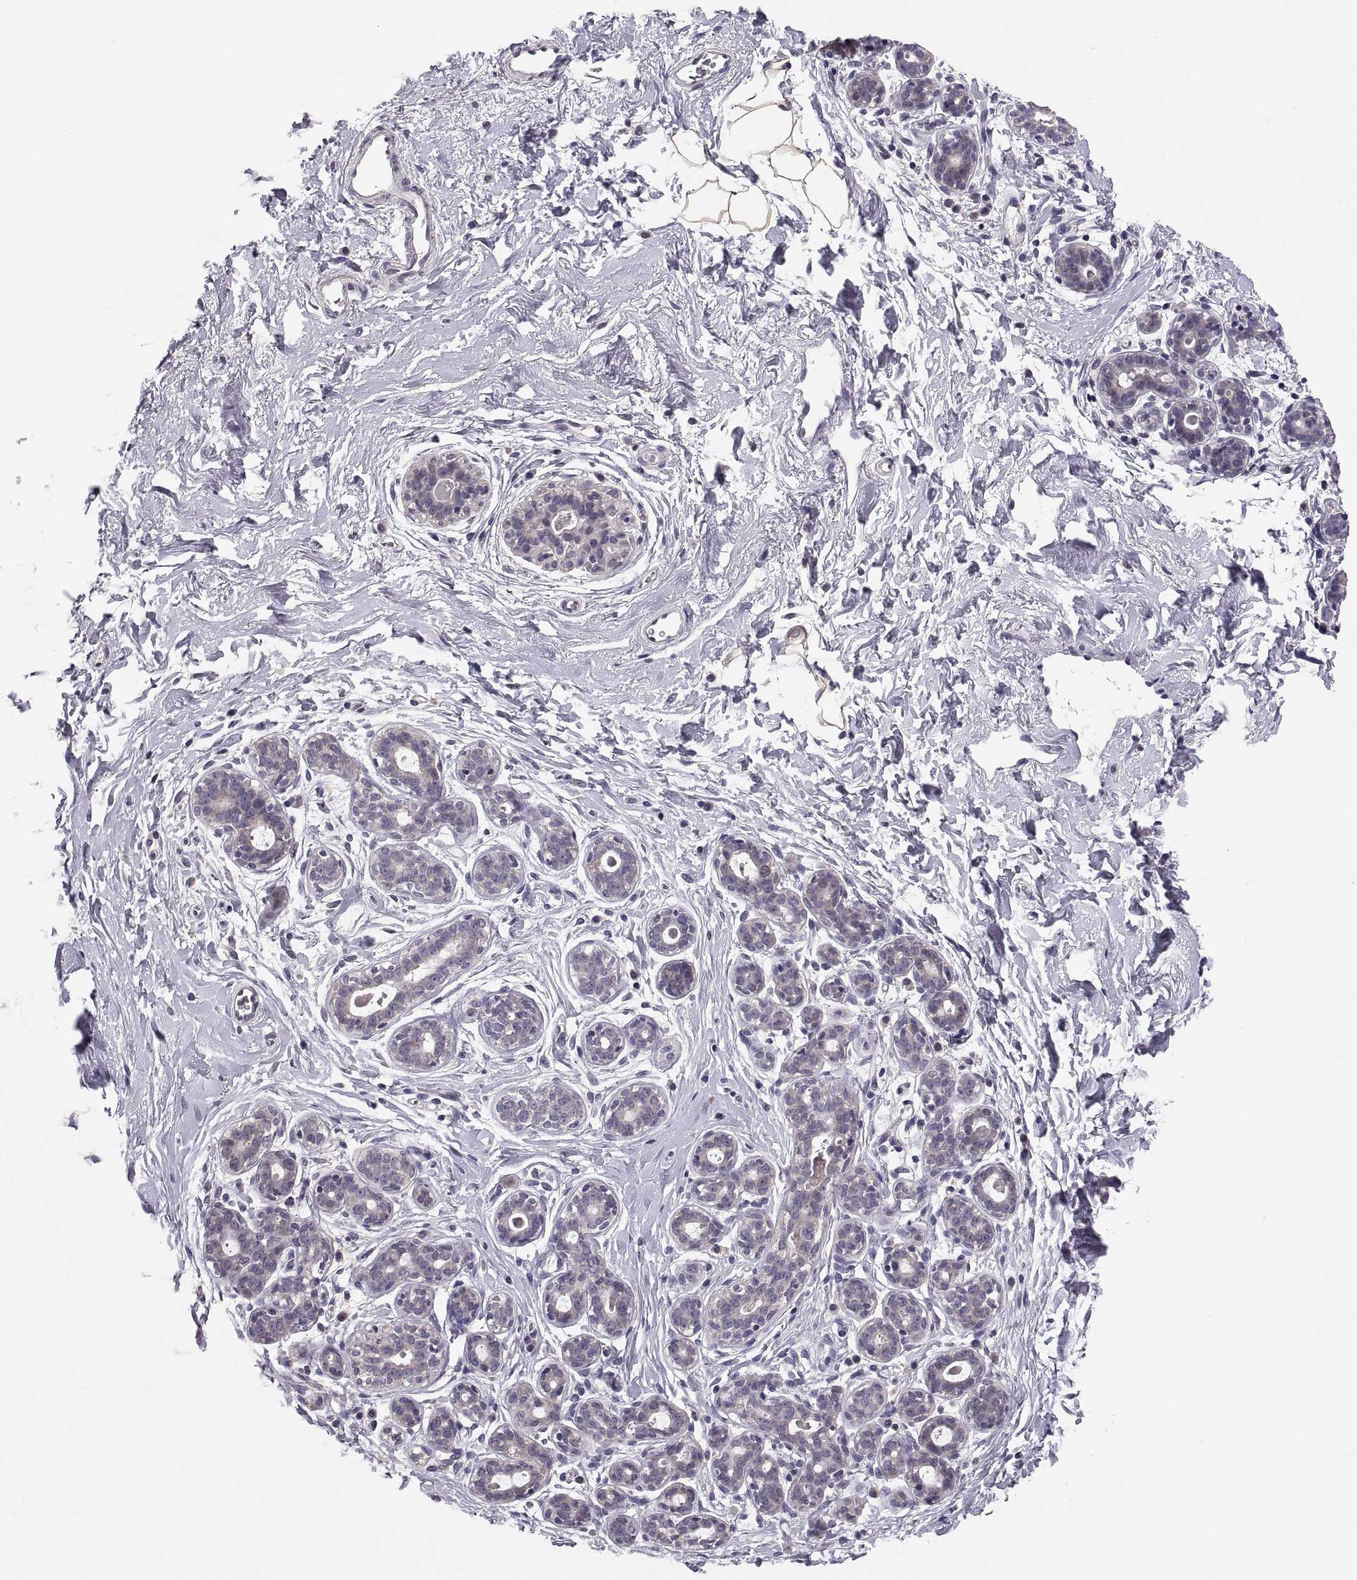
{"staining": {"intensity": "negative", "quantity": "none", "location": "none"}, "tissue": "breast", "cell_type": "Adipocytes", "image_type": "normal", "snomed": [{"axis": "morphology", "description": "Normal tissue, NOS"}, {"axis": "topography", "description": "Breast"}], "caption": "The IHC micrograph has no significant staining in adipocytes of breast. (DAB immunohistochemistry with hematoxylin counter stain).", "gene": "PAX2", "patient": {"sex": "female", "age": 43}}